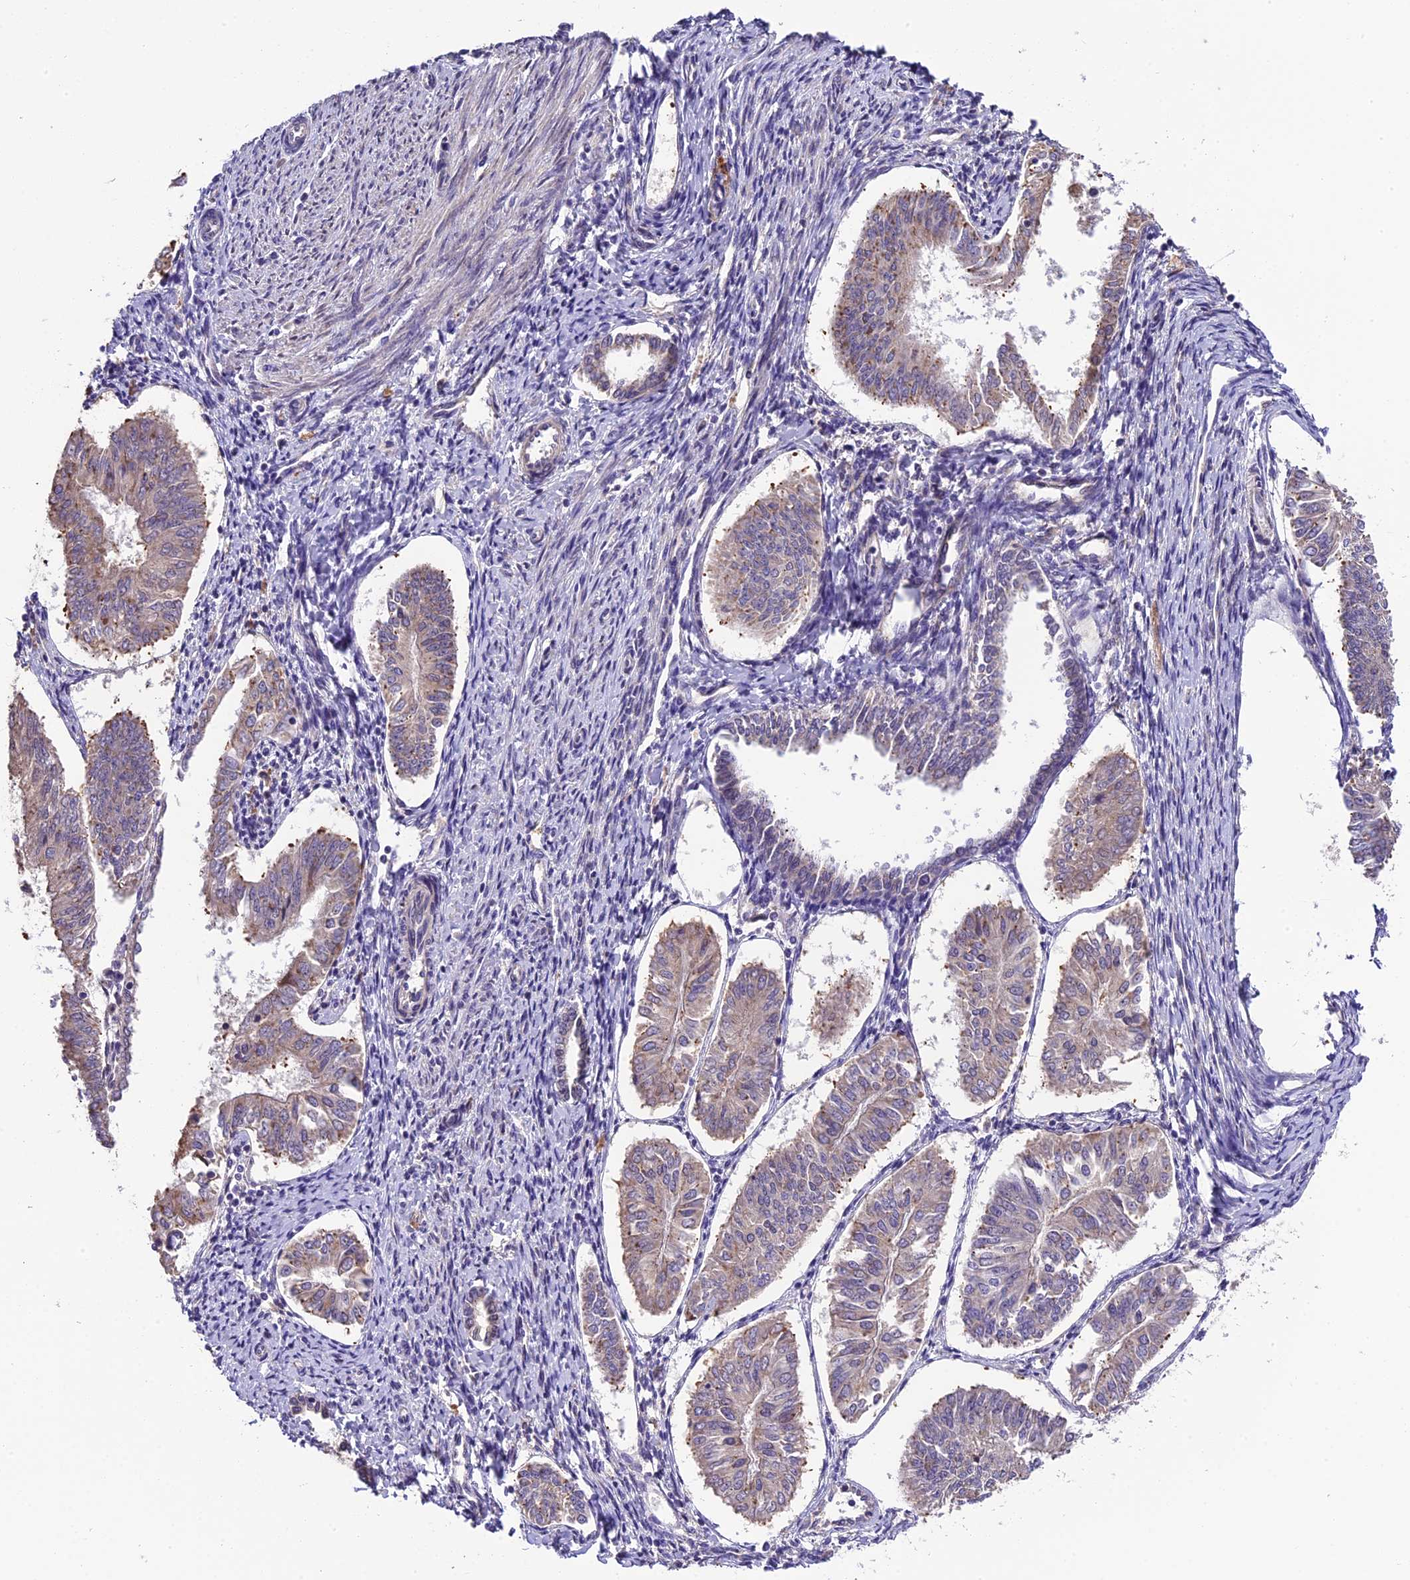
{"staining": {"intensity": "weak", "quantity": "25%-75%", "location": "cytoplasmic/membranous"}, "tissue": "endometrial cancer", "cell_type": "Tumor cells", "image_type": "cancer", "snomed": [{"axis": "morphology", "description": "Adenocarcinoma, NOS"}, {"axis": "topography", "description": "Endometrium"}], "caption": "Tumor cells exhibit weak cytoplasmic/membranous expression in approximately 25%-75% of cells in endometrial cancer. Using DAB (brown) and hematoxylin (blue) stains, captured at high magnification using brightfield microscopy.", "gene": "ABCC10", "patient": {"sex": "female", "age": 58}}